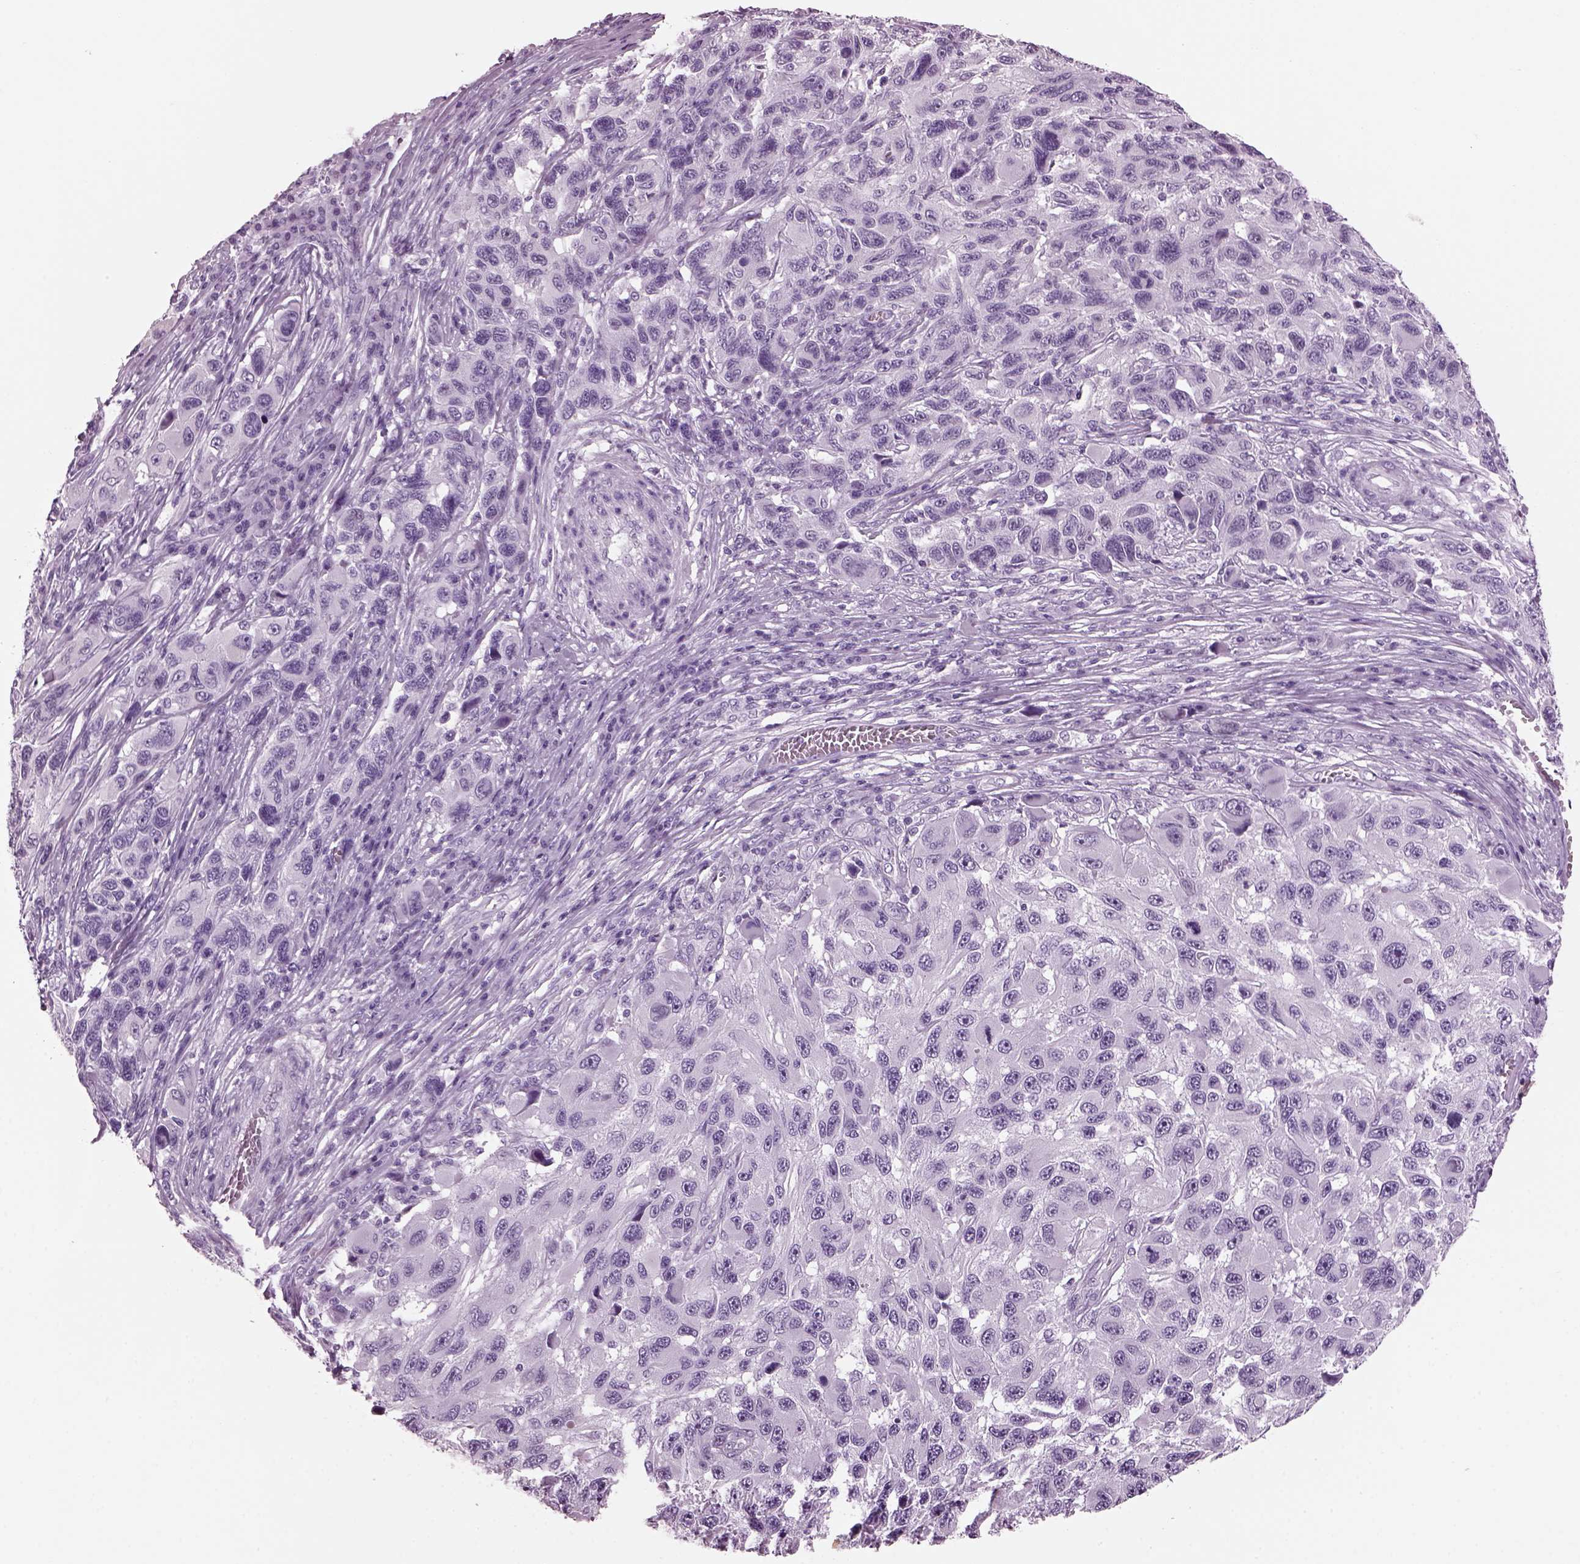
{"staining": {"intensity": "negative", "quantity": "none", "location": "none"}, "tissue": "melanoma", "cell_type": "Tumor cells", "image_type": "cancer", "snomed": [{"axis": "morphology", "description": "Malignant melanoma, NOS"}, {"axis": "topography", "description": "Skin"}], "caption": "Melanoma was stained to show a protein in brown. There is no significant expression in tumor cells.", "gene": "KRTAP3-2", "patient": {"sex": "male", "age": 53}}